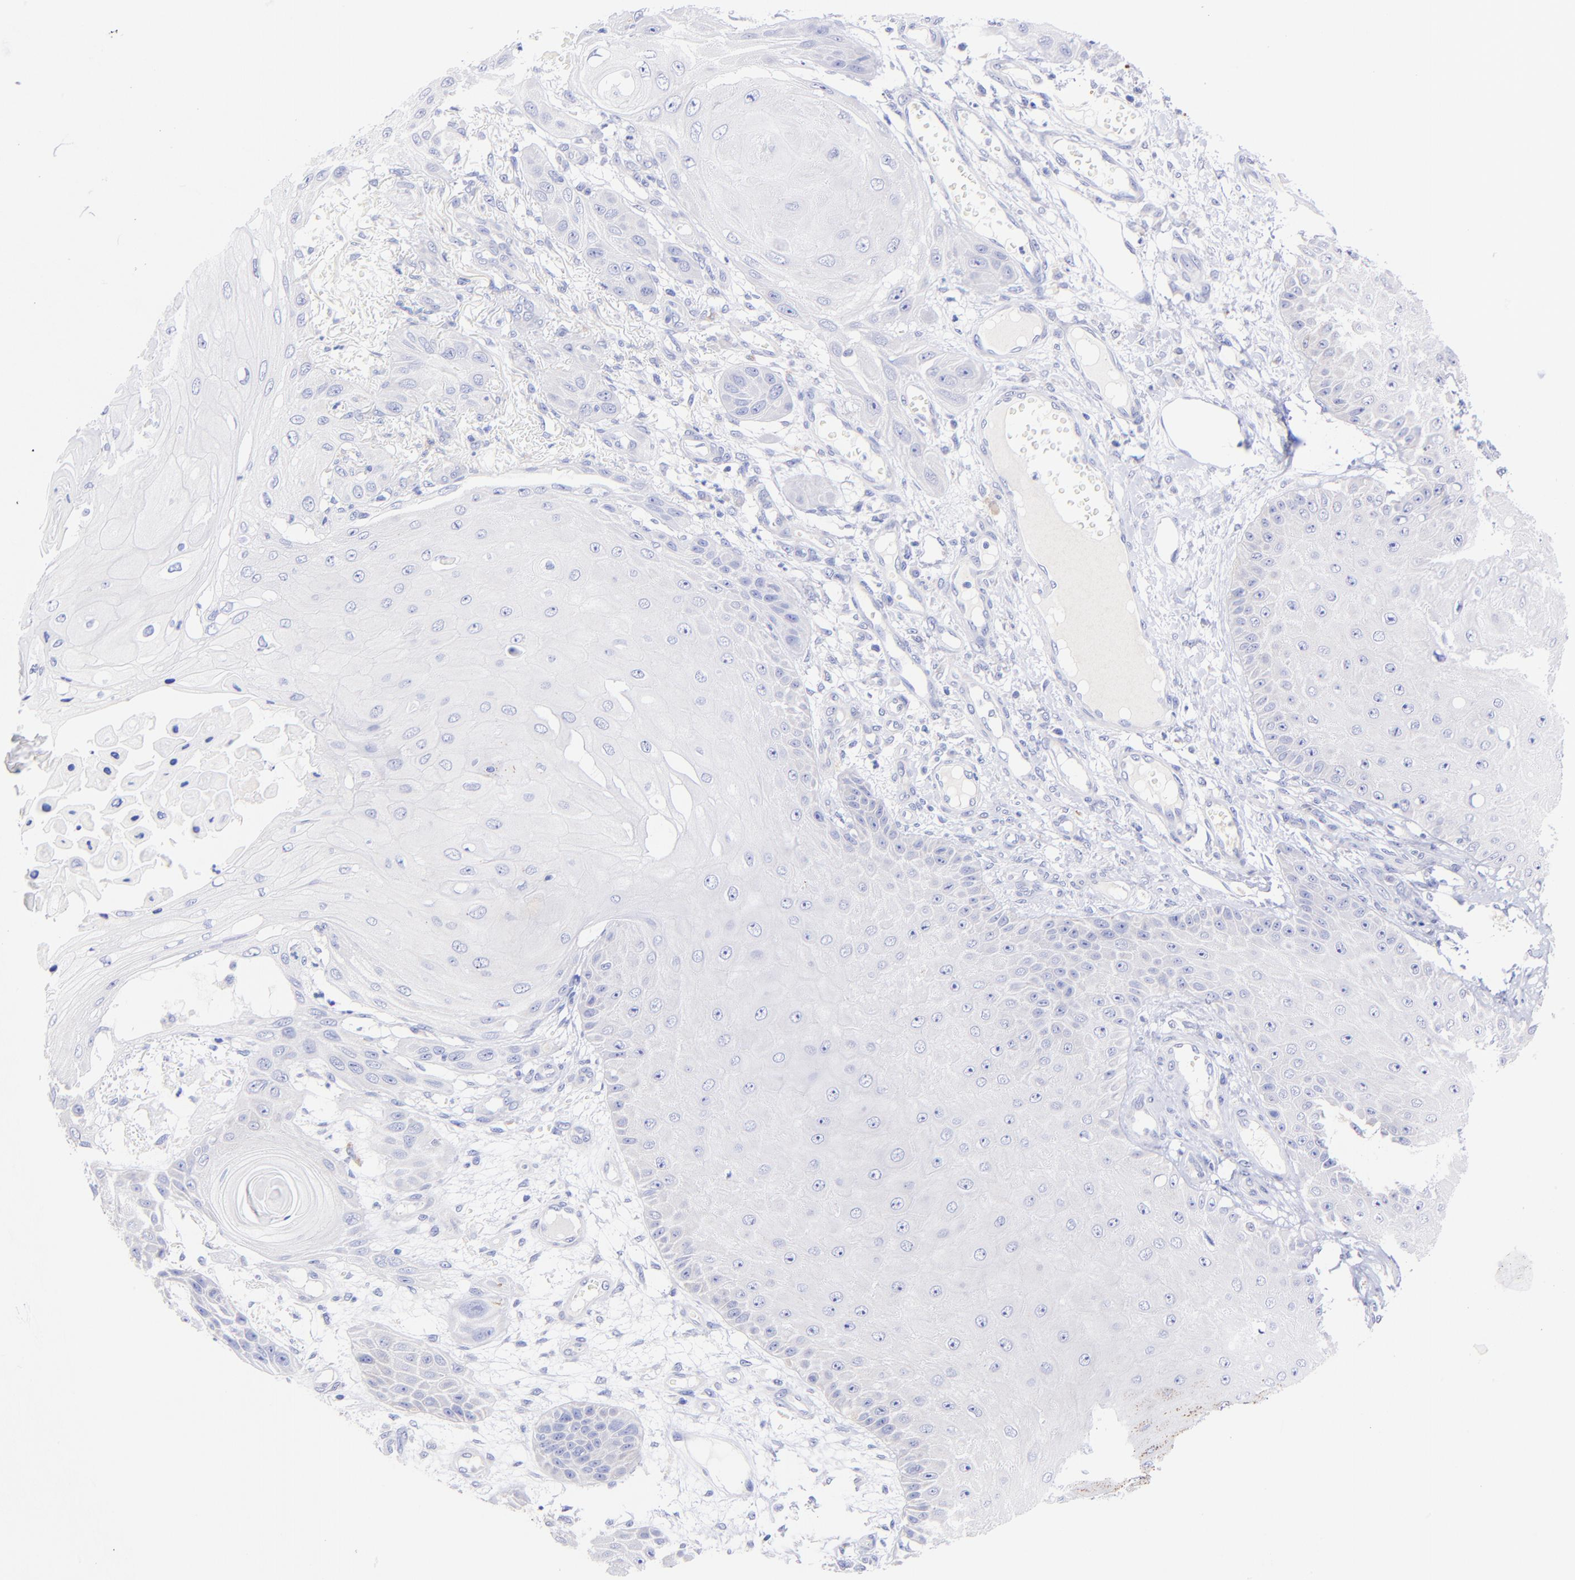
{"staining": {"intensity": "negative", "quantity": "none", "location": "none"}, "tissue": "skin cancer", "cell_type": "Tumor cells", "image_type": "cancer", "snomed": [{"axis": "morphology", "description": "Squamous cell carcinoma, NOS"}, {"axis": "topography", "description": "Skin"}], "caption": "IHC photomicrograph of neoplastic tissue: skin cancer stained with DAB demonstrates no significant protein positivity in tumor cells.", "gene": "GPHN", "patient": {"sex": "female", "age": 40}}